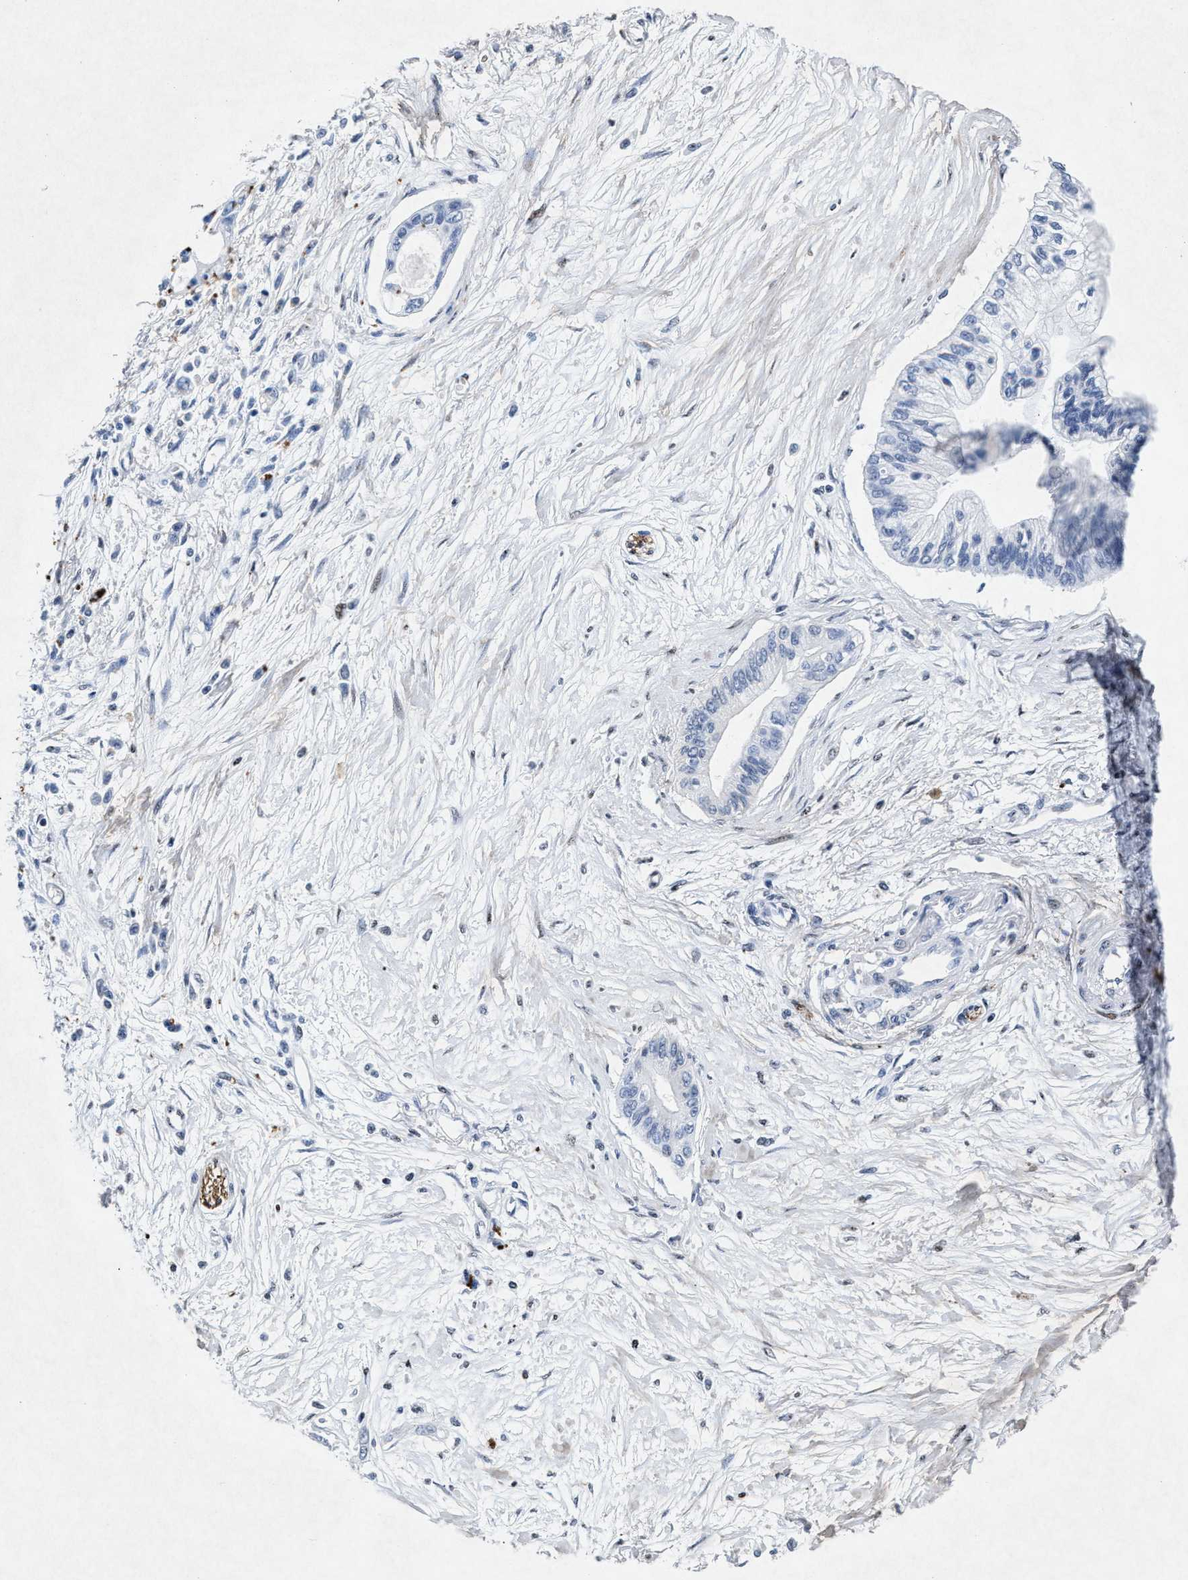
{"staining": {"intensity": "negative", "quantity": "none", "location": "none"}, "tissue": "pancreatic cancer", "cell_type": "Tumor cells", "image_type": "cancer", "snomed": [{"axis": "morphology", "description": "Adenocarcinoma, NOS"}, {"axis": "topography", "description": "Pancreas"}], "caption": "Immunohistochemical staining of pancreatic cancer (adenocarcinoma) demonstrates no significant staining in tumor cells.", "gene": "MAP6", "patient": {"sex": "female", "age": 77}}